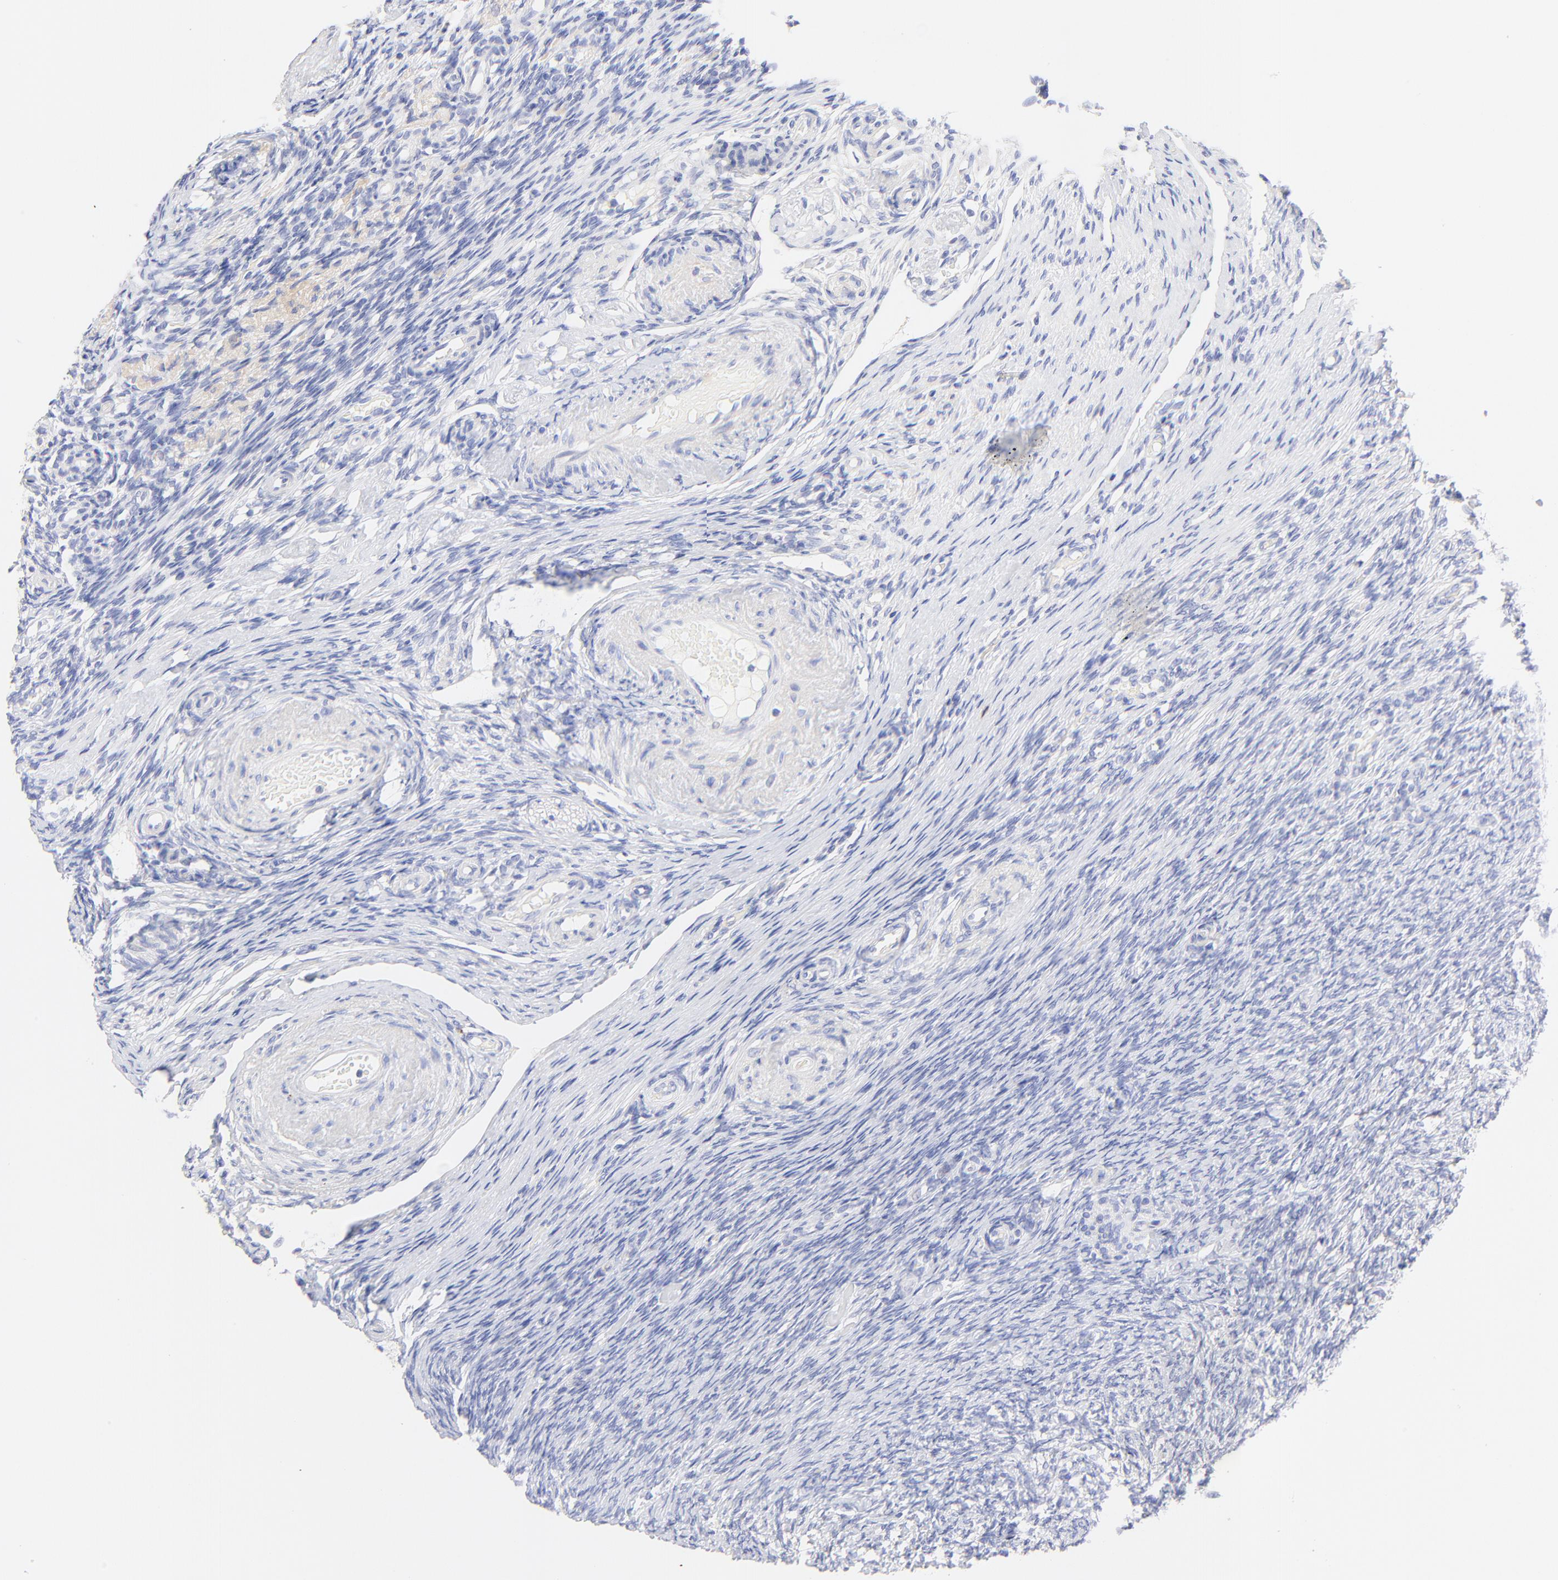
{"staining": {"intensity": "negative", "quantity": "none", "location": "none"}, "tissue": "ovary", "cell_type": "Follicle cells", "image_type": "normal", "snomed": [{"axis": "morphology", "description": "Normal tissue, NOS"}, {"axis": "topography", "description": "Ovary"}], "caption": "Protein analysis of normal ovary exhibits no significant expression in follicle cells.", "gene": "EBP", "patient": {"sex": "female", "age": 60}}